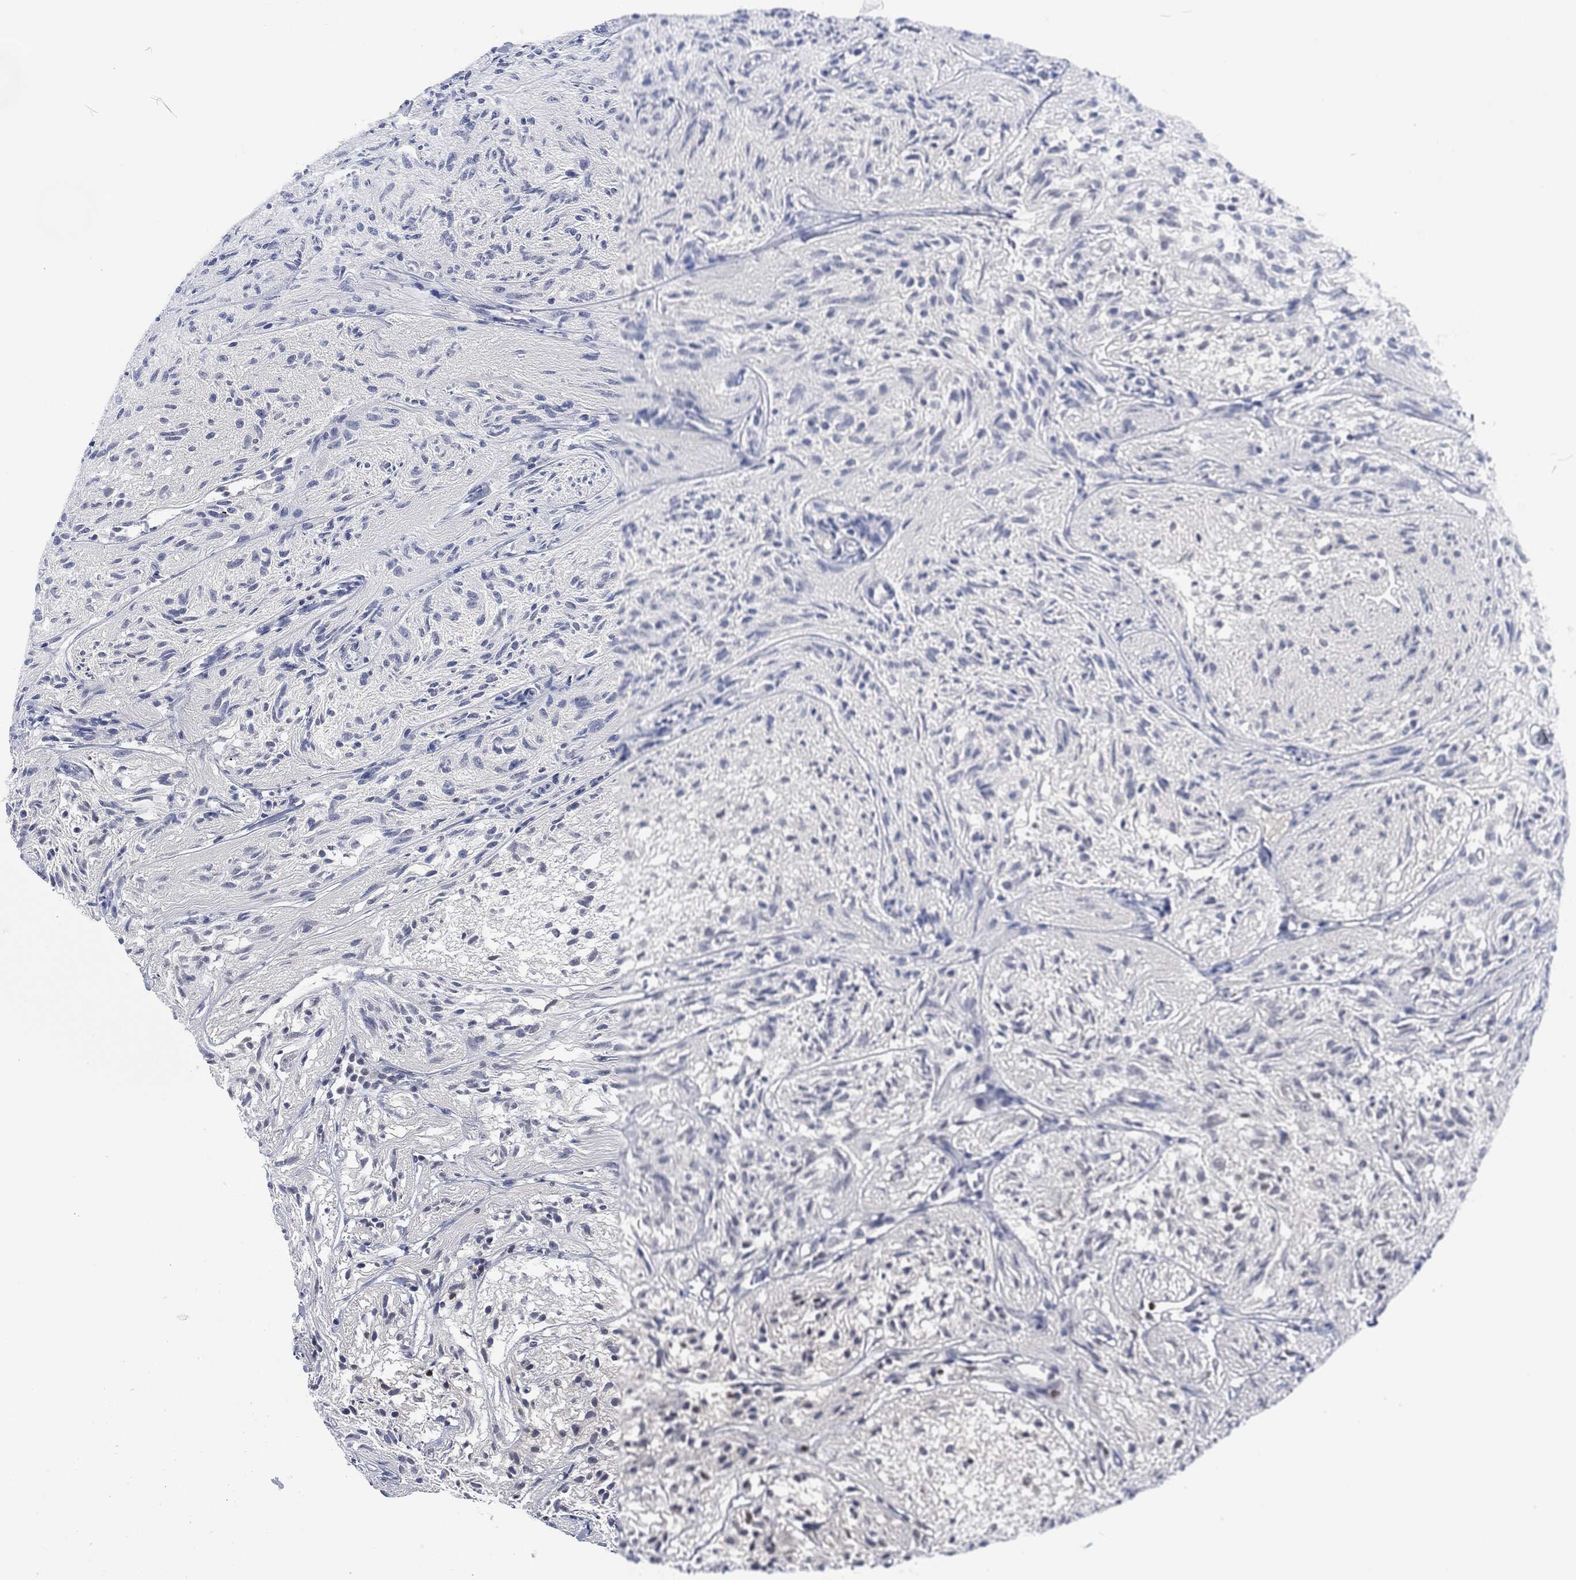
{"staining": {"intensity": "negative", "quantity": "none", "location": "none"}, "tissue": "glioma", "cell_type": "Tumor cells", "image_type": "cancer", "snomed": [{"axis": "morphology", "description": "Glioma, malignant, Low grade"}, {"axis": "topography", "description": "Brain"}], "caption": "Immunohistochemistry (IHC) histopathology image of glioma stained for a protein (brown), which reveals no staining in tumor cells.", "gene": "DCPS", "patient": {"sex": "male", "age": 3}}